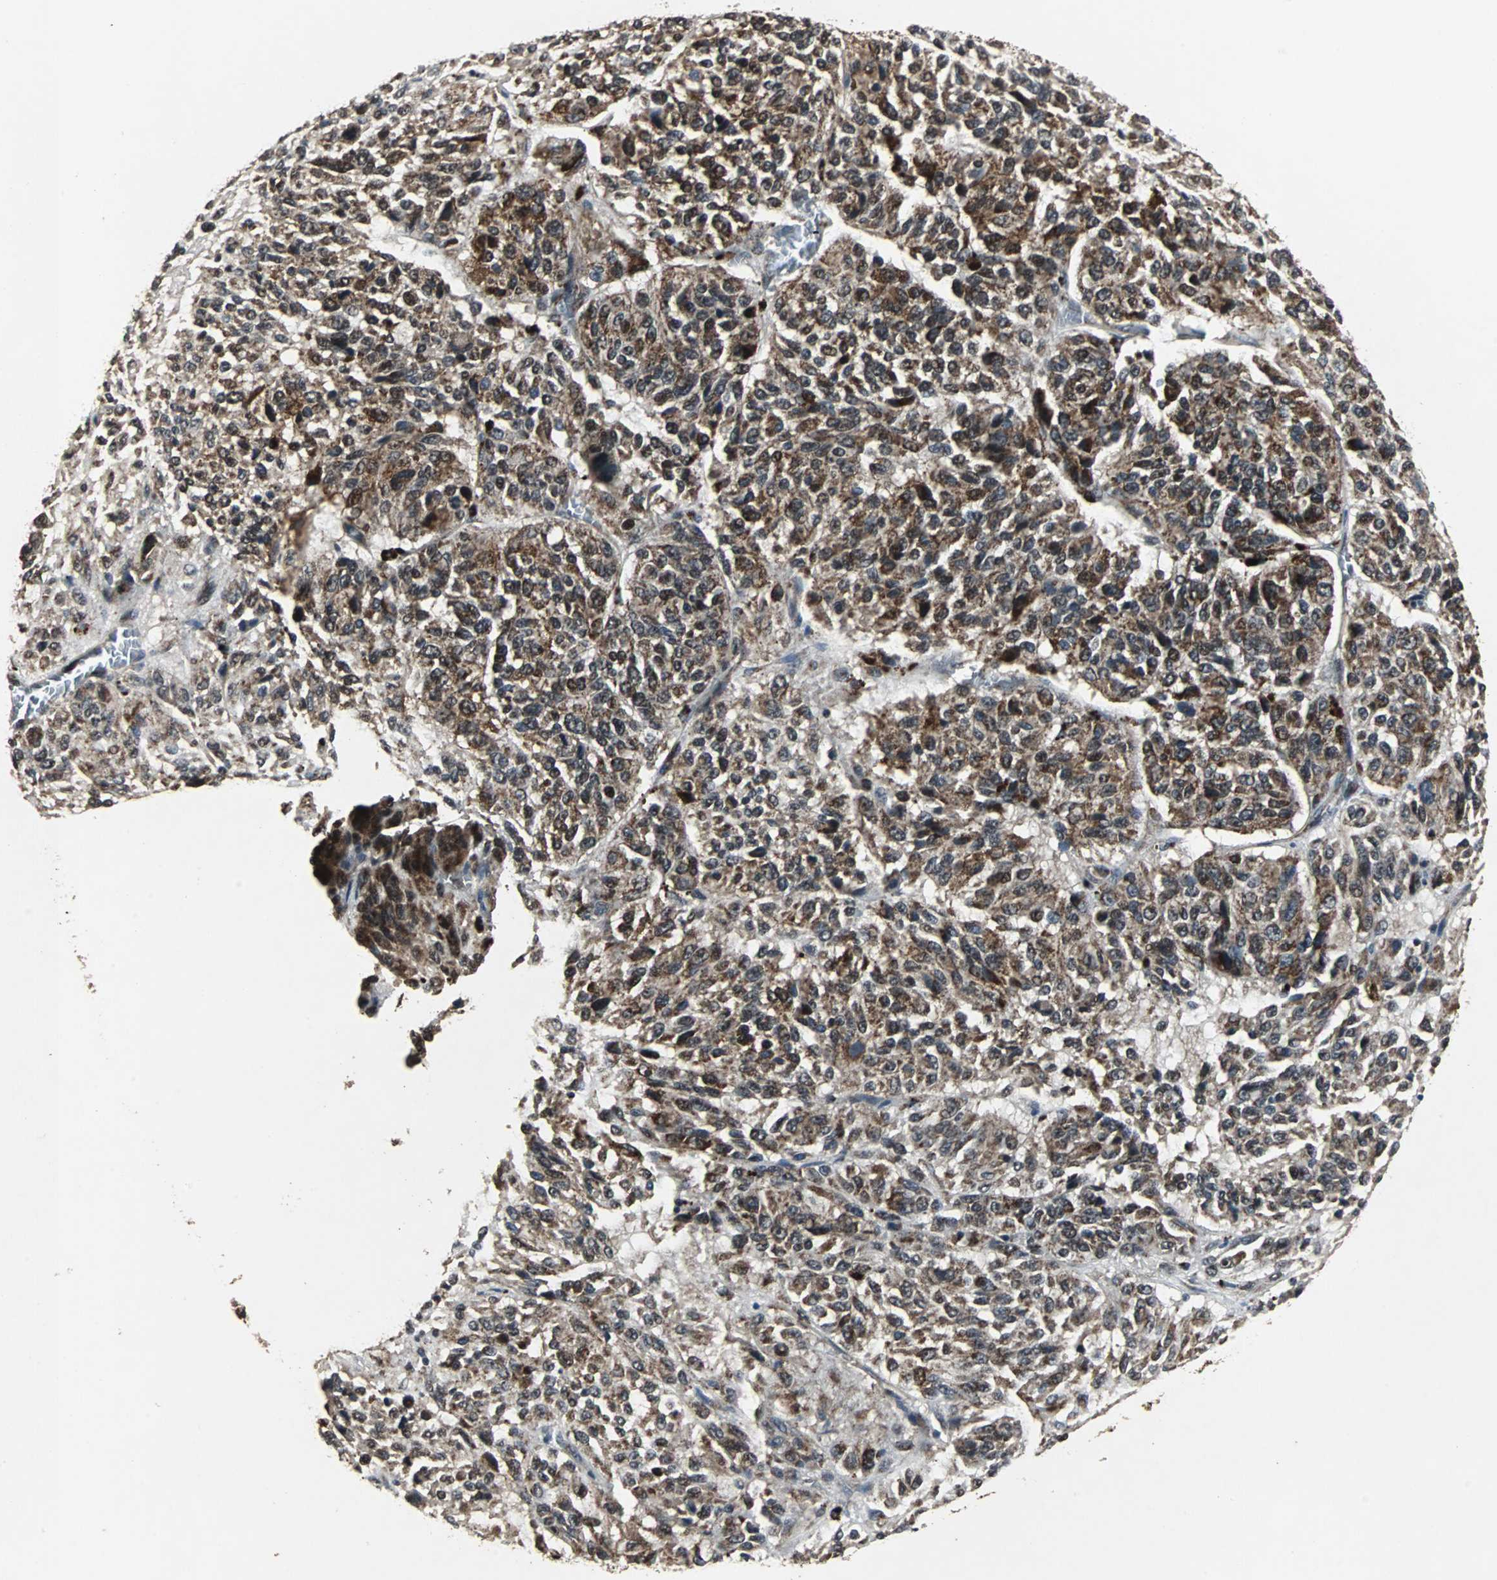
{"staining": {"intensity": "strong", "quantity": ">75%", "location": "cytoplasmic/membranous"}, "tissue": "melanoma", "cell_type": "Tumor cells", "image_type": "cancer", "snomed": [{"axis": "morphology", "description": "Malignant melanoma, Metastatic site"}, {"axis": "topography", "description": "Lung"}], "caption": "This is an image of immunohistochemistry (IHC) staining of malignant melanoma (metastatic site), which shows strong staining in the cytoplasmic/membranous of tumor cells.", "gene": "MRPL40", "patient": {"sex": "male", "age": 64}}